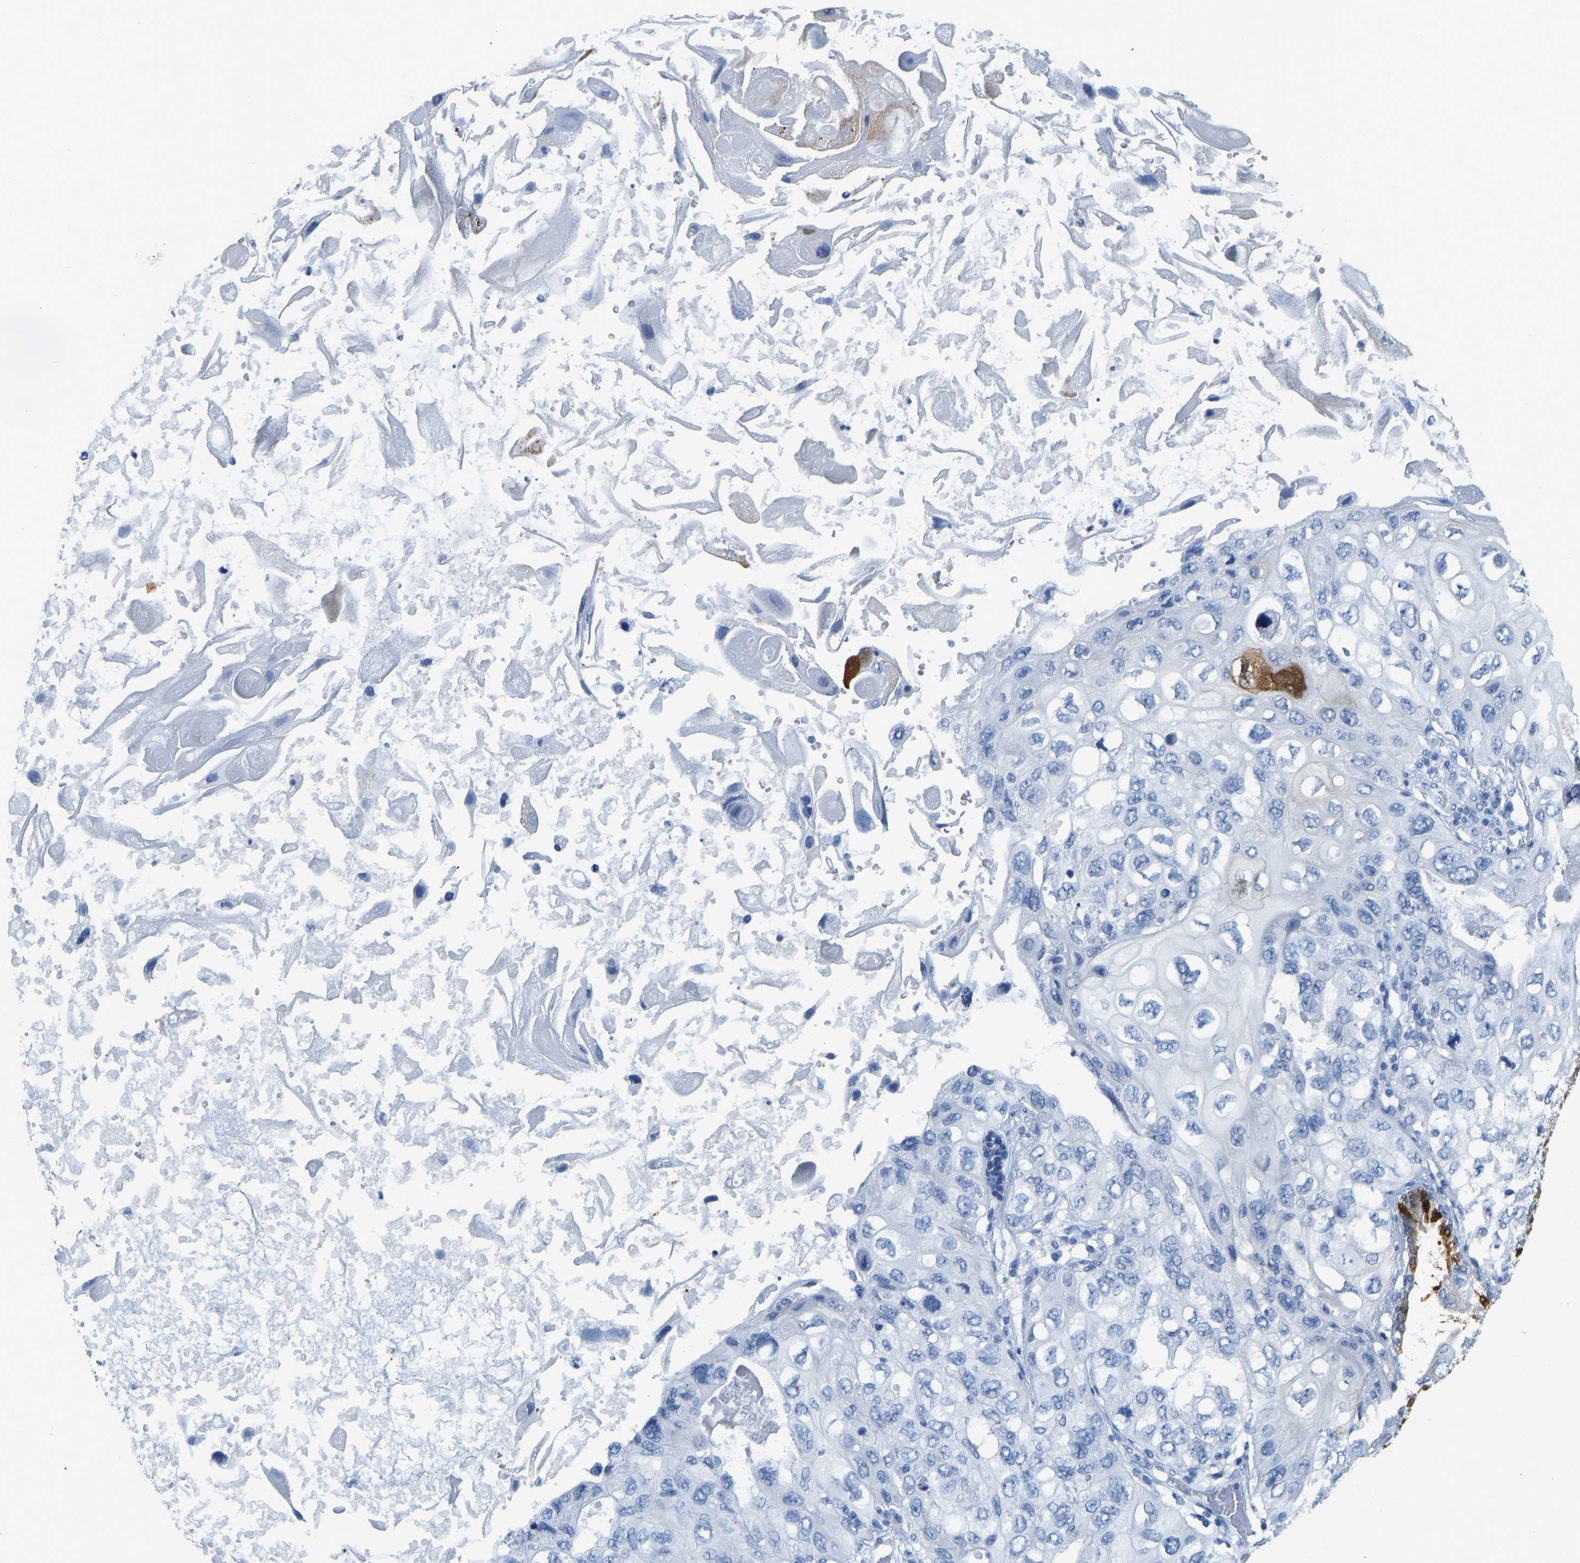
{"staining": {"intensity": "negative", "quantity": "none", "location": "none"}, "tissue": "lung cancer", "cell_type": "Tumor cells", "image_type": "cancer", "snomed": [{"axis": "morphology", "description": "Squamous cell carcinoma, NOS"}, {"axis": "topography", "description": "Lung"}], "caption": "A high-resolution histopathology image shows immunohistochemistry staining of squamous cell carcinoma (lung), which reveals no significant positivity in tumor cells. (Immunohistochemistry (ihc), brightfield microscopy, high magnification).", "gene": "SERPINB3", "patient": {"sex": "female", "age": 73}}